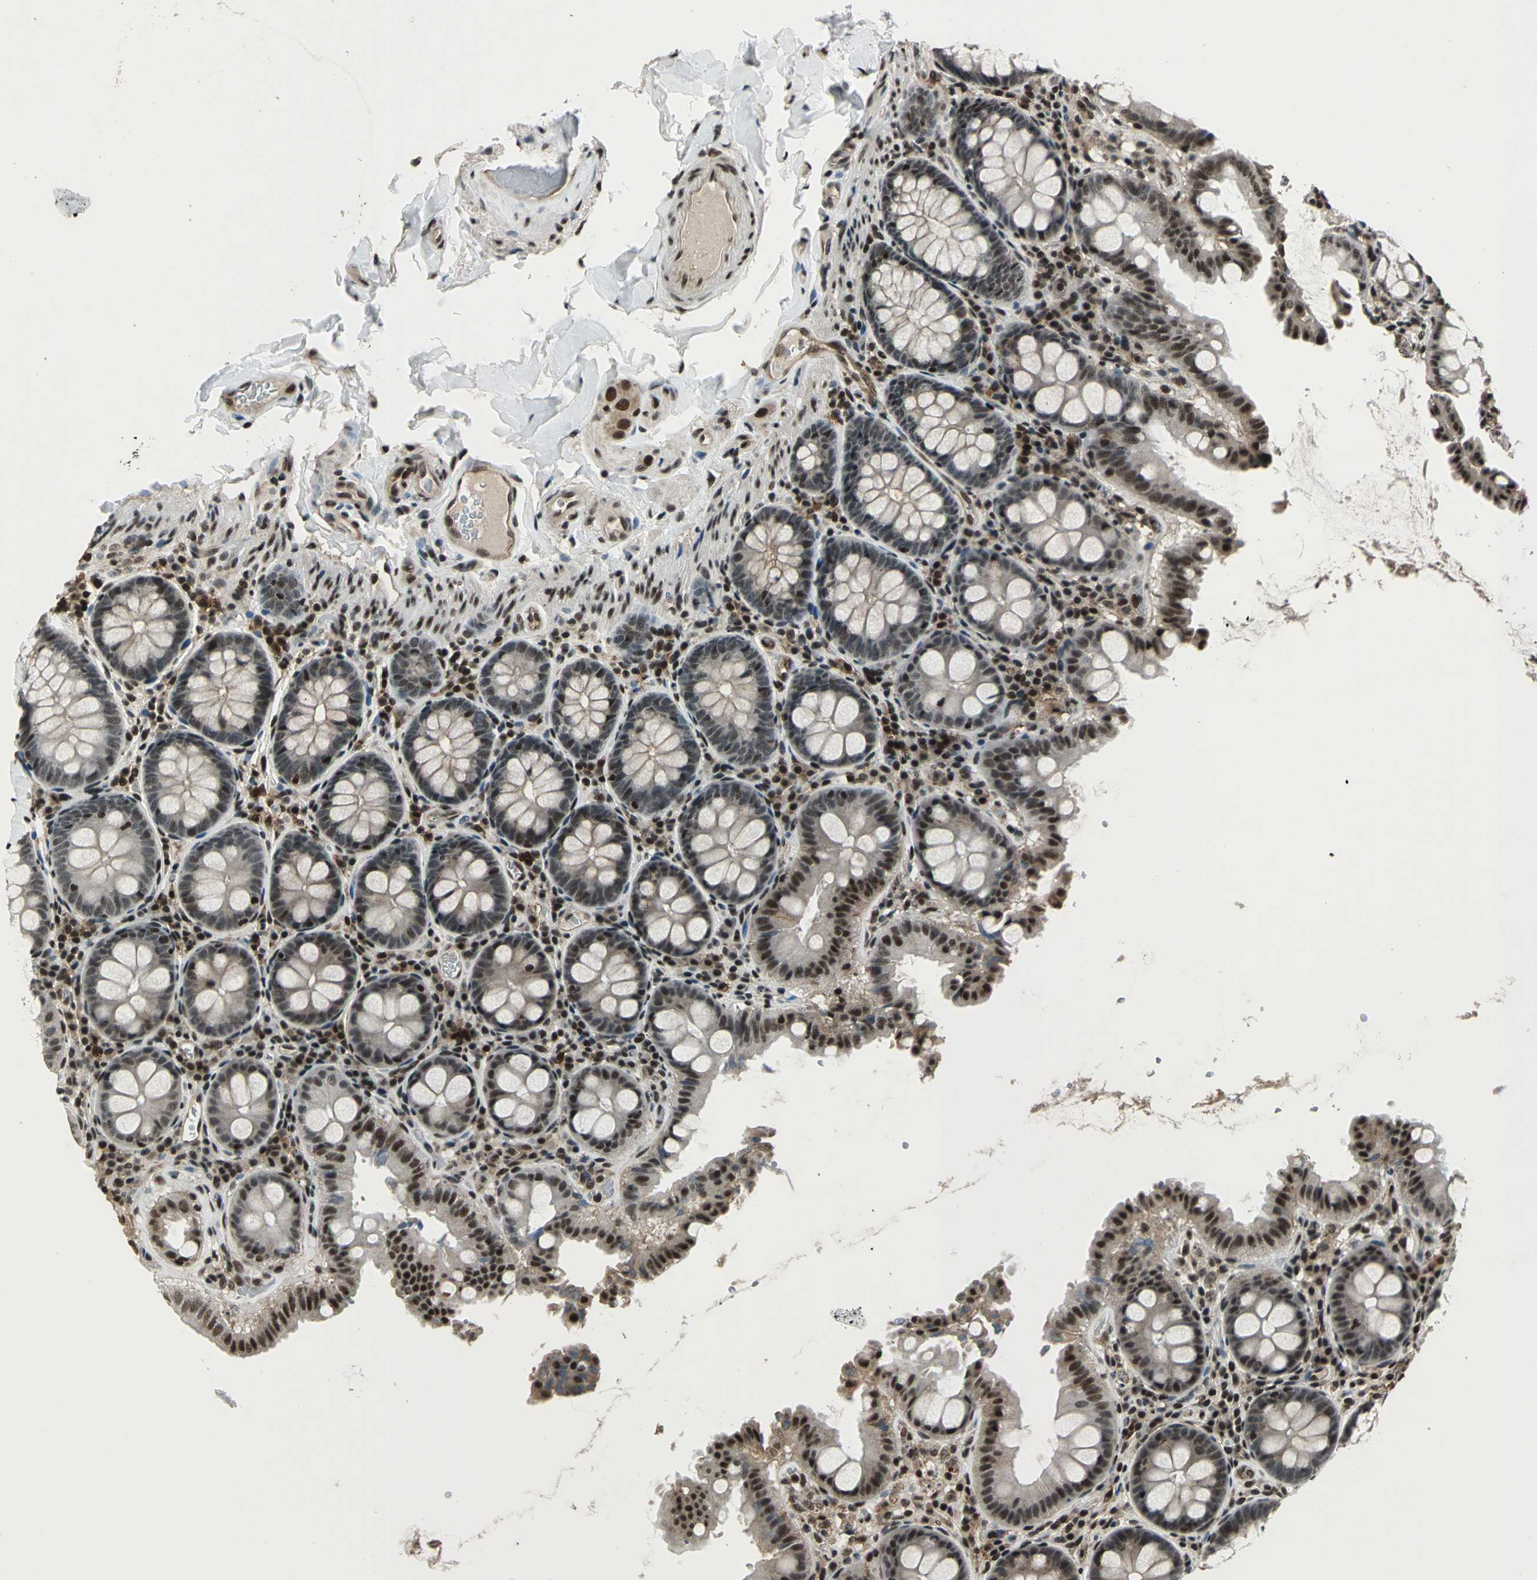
{"staining": {"intensity": "moderate", "quantity": "25%-75%", "location": "cytoplasmic/membranous,nuclear"}, "tissue": "colon", "cell_type": "Endothelial cells", "image_type": "normal", "snomed": [{"axis": "morphology", "description": "Normal tissue, NOS"}, {"axis": "topography", "description": "Colon"}], "caption": "Colon stained for a protein (brown) displays moderate cytoplasmic/membranous,nuclear positive staining in approximately 25%-75% of endothelial cells.", "gene": "NR2C2", "patient": {"sex": "female", "age": 61}}